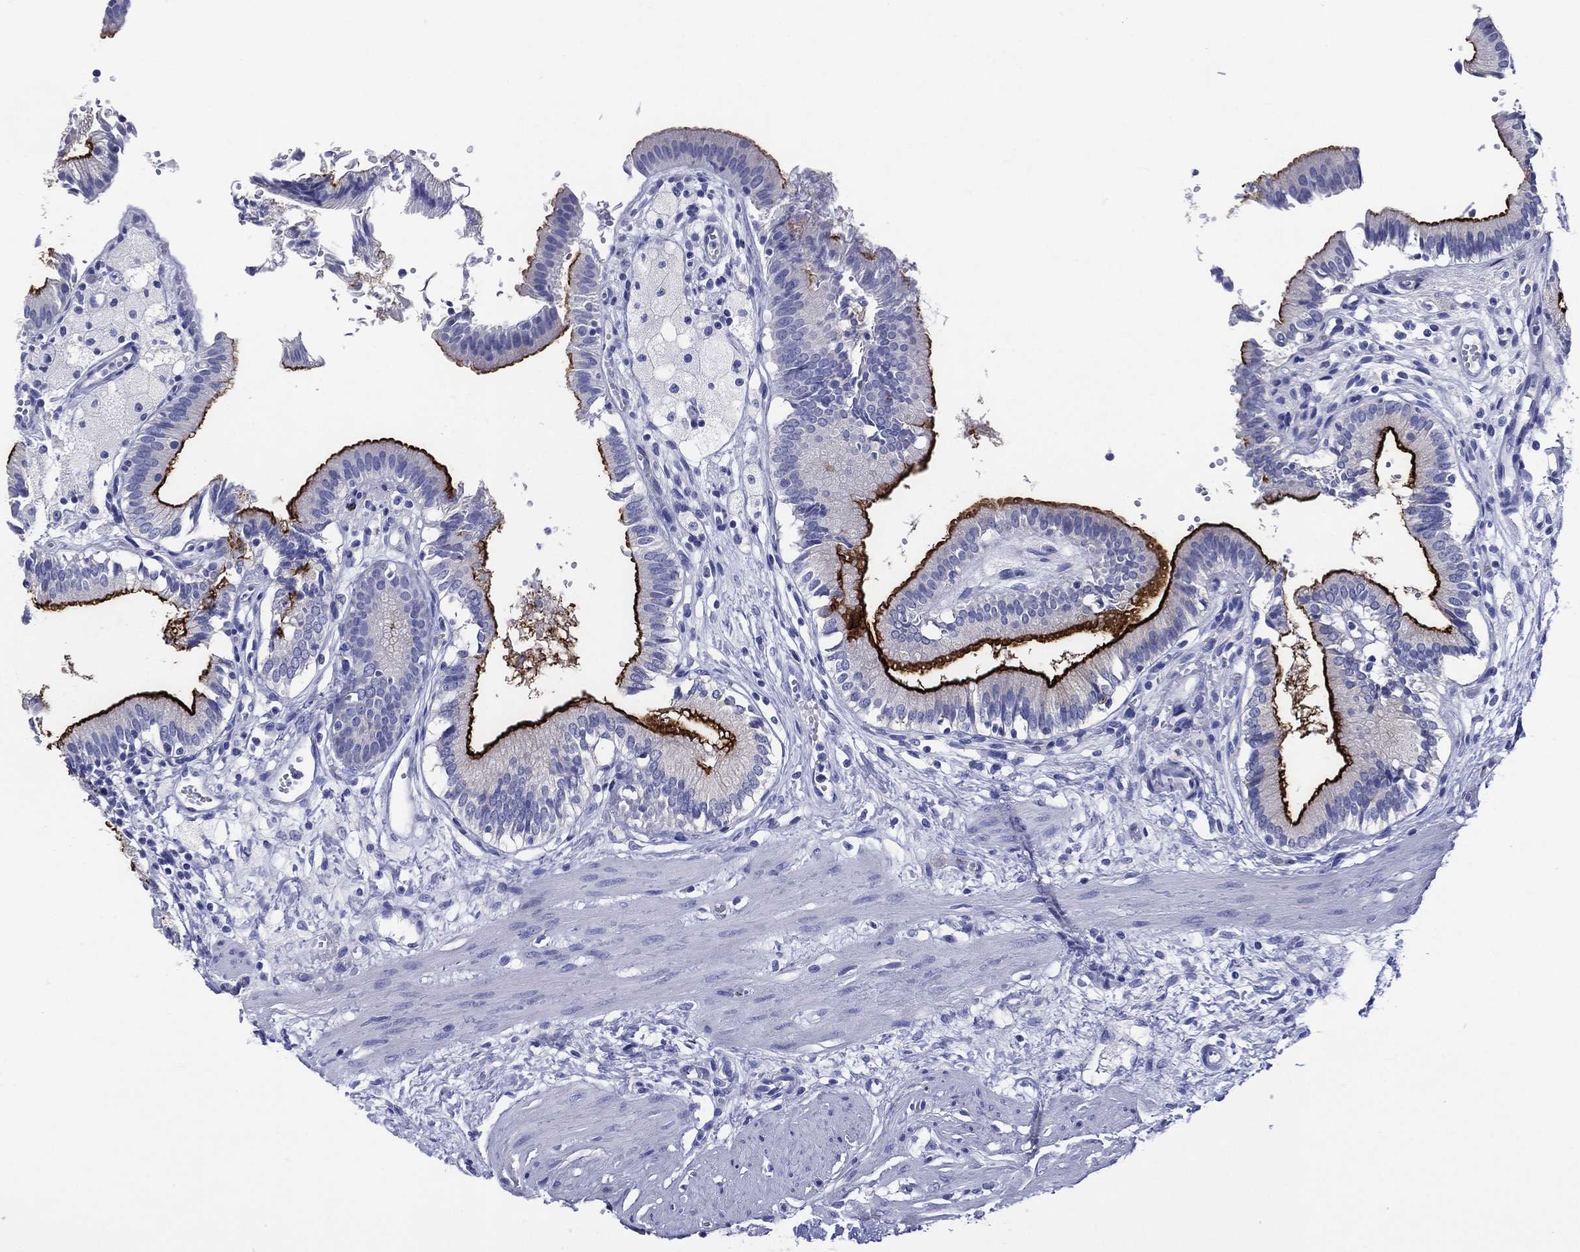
{"staining": {"intensity": "strong", "quantity": "25%-75%", "location": "cytoplasmic/membranous"}, "tissue": "gallbladder", "cell_type": "Glandular cells", "image_type": "normal", "snomed": [{"axis": "morphology", "description": "Normal tissue, NOS"}, {"axis": "topography", "description": "Gallbladder"}], "caption": "This image reveals immunohistochemistry staining of normal human gallbladder, with high strong cytoplasmic/membranous expression in about 25%-75% of glandular cells.", "gene": "ACE2", "patient": {"sex": "female", "age": 24}}